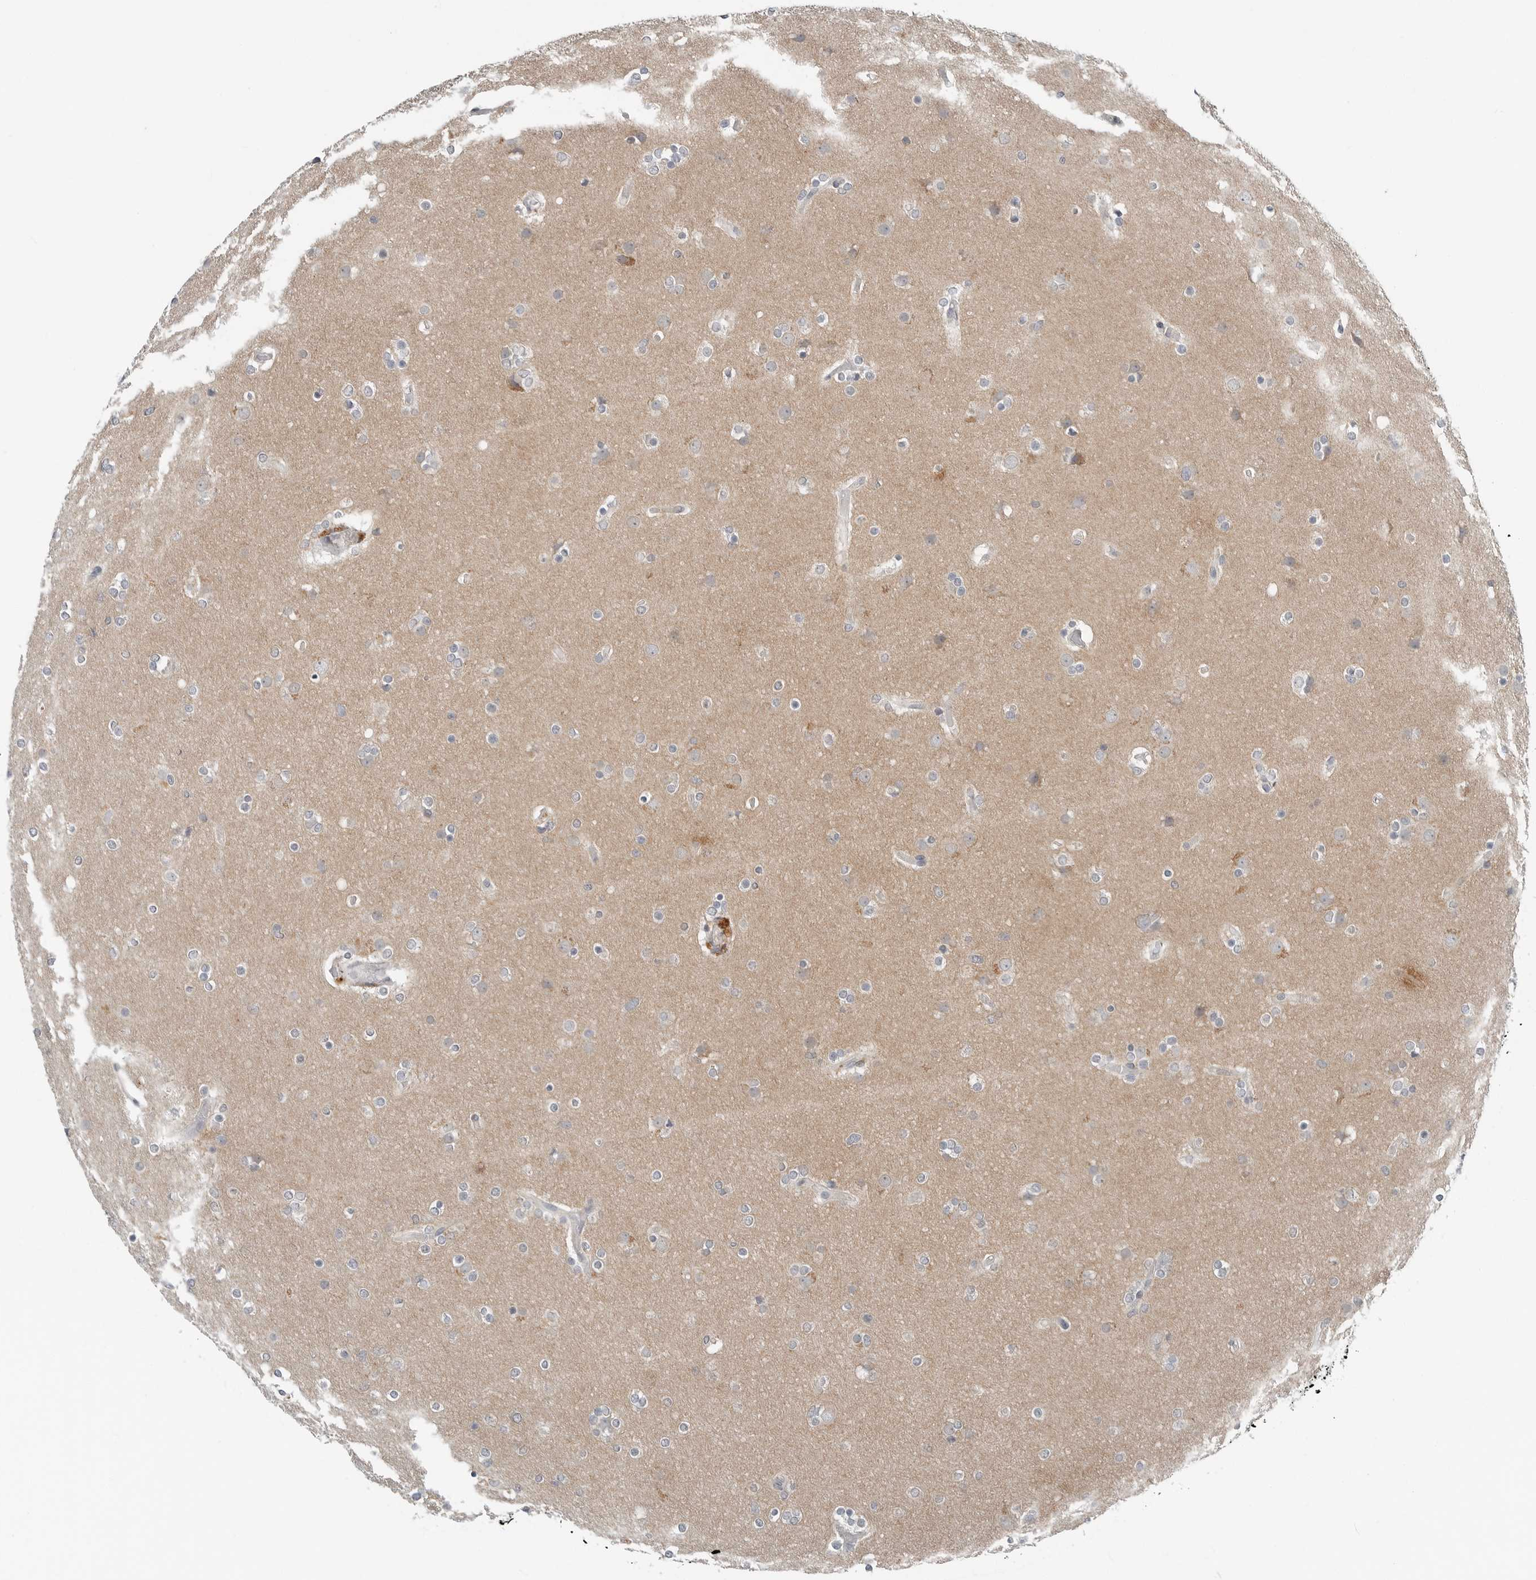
{"staining": {"intensity": "negative", "quantity": "none", "location": "none"}, "tissue": "glioma", "cell_type": "Tumor cells", "image_type": "cancer", "snomed": [{"axis": "morphology", "description": "Glioma, malignant, High grade"}, {"axis": "topography", "description": "Cerebral cortex"}], "caption": "Protein analysis of malignant glioma (high-grade) shows no significant positivity in tumor cells.", "gene": "FCRLB", "patient": {"sex": "female", "age": 36}}